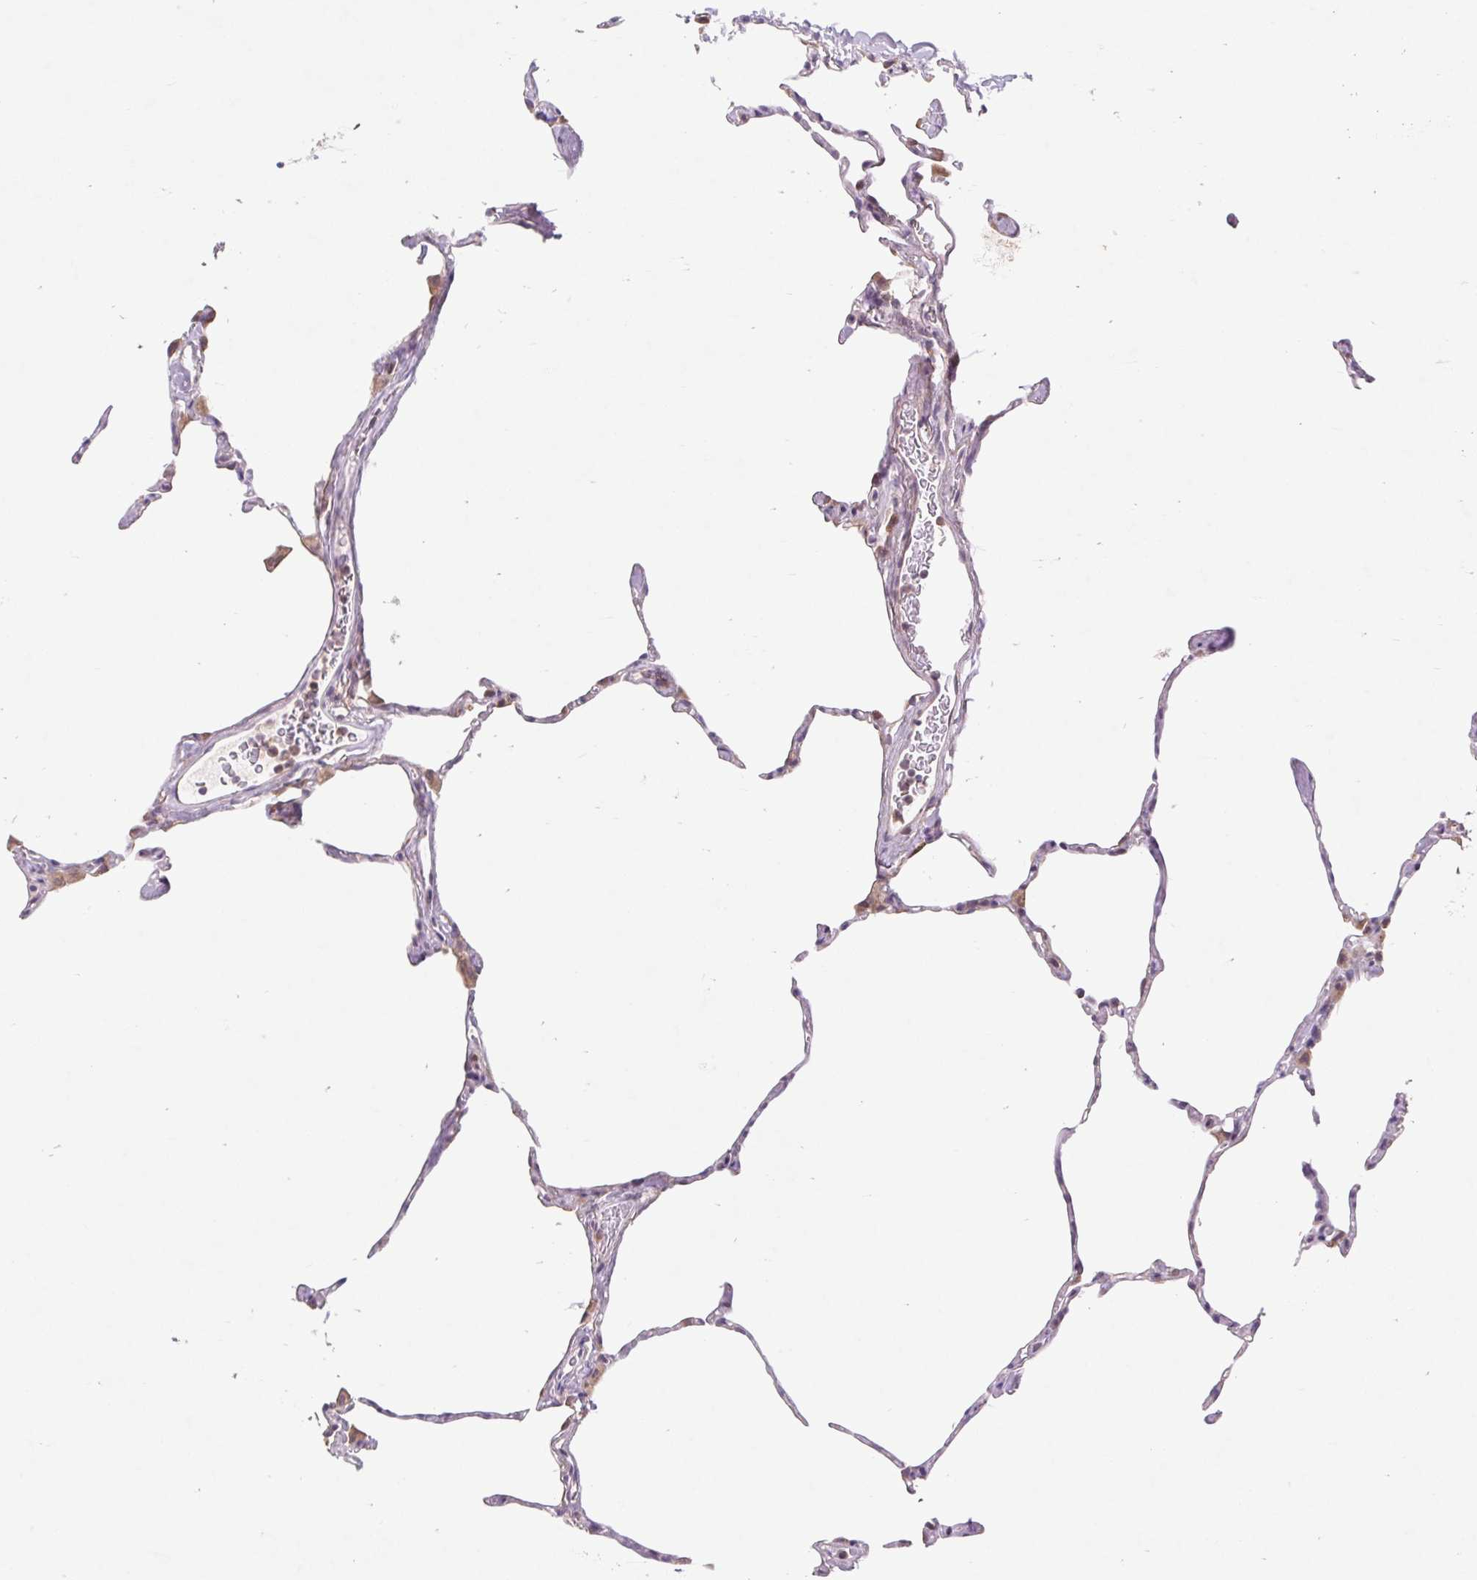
{"staining": {"intensity": "moderate", "quantity": "25%-75%", "location": "cytoplasmic/membranous"}, "tissue": "lung", "cell_type": "Alveolar cells", "image_type": "normal", "snomed": [{"axis": "morphology", "description": "Normal tissue, NOS"}, {"axis": "topography", "description": "Lung"}], "caption": "DAB immunohistochemical staining of benign lung exhibits moderate cytoplasmic/membranous protein expression in approximately 25%-75% of alveolar cells.", "gene": "HFE", "patient": {"sex": "male", "age": 65}}